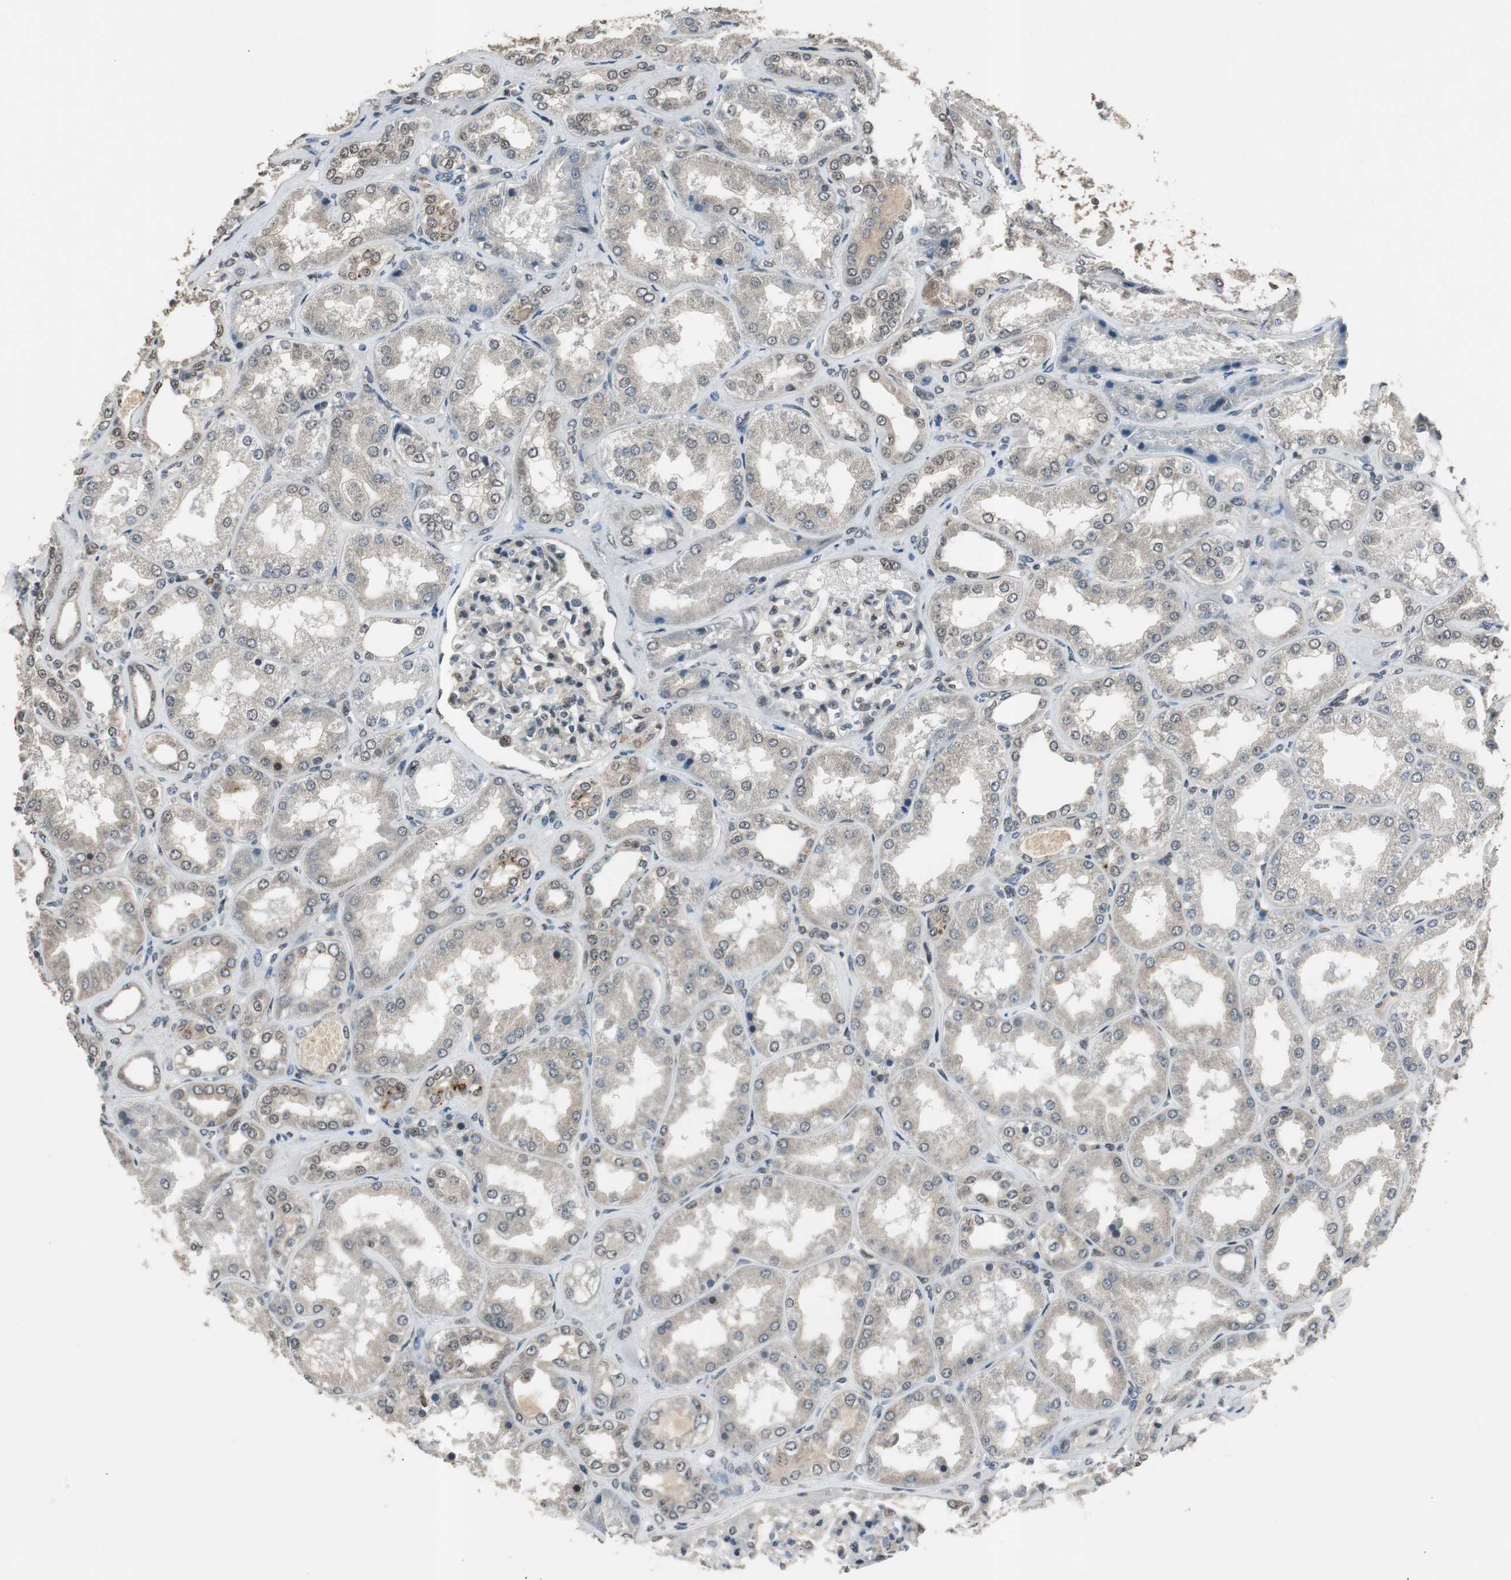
{"staining": {"intensity": "moderate", "quantity": "25%-75%", "location": "nuclear"}, "tissue": "kidney", "cell_type": "Cells in glomeruli", "image_type": "normal", "snomed": [{"axis": "morphology", "description": "Normal tissue, NOS"}, {"axis": "topography", "description": "Kidney"}], "caption": "This image displays immunohistochemistry staining of unremarkable human kidney, with medium moderate nuclear positivity in approximately 25%-75% of cells in glomeruli.", "gene": "BOLA1", "patient": {"sex": "female", "age": 56}}